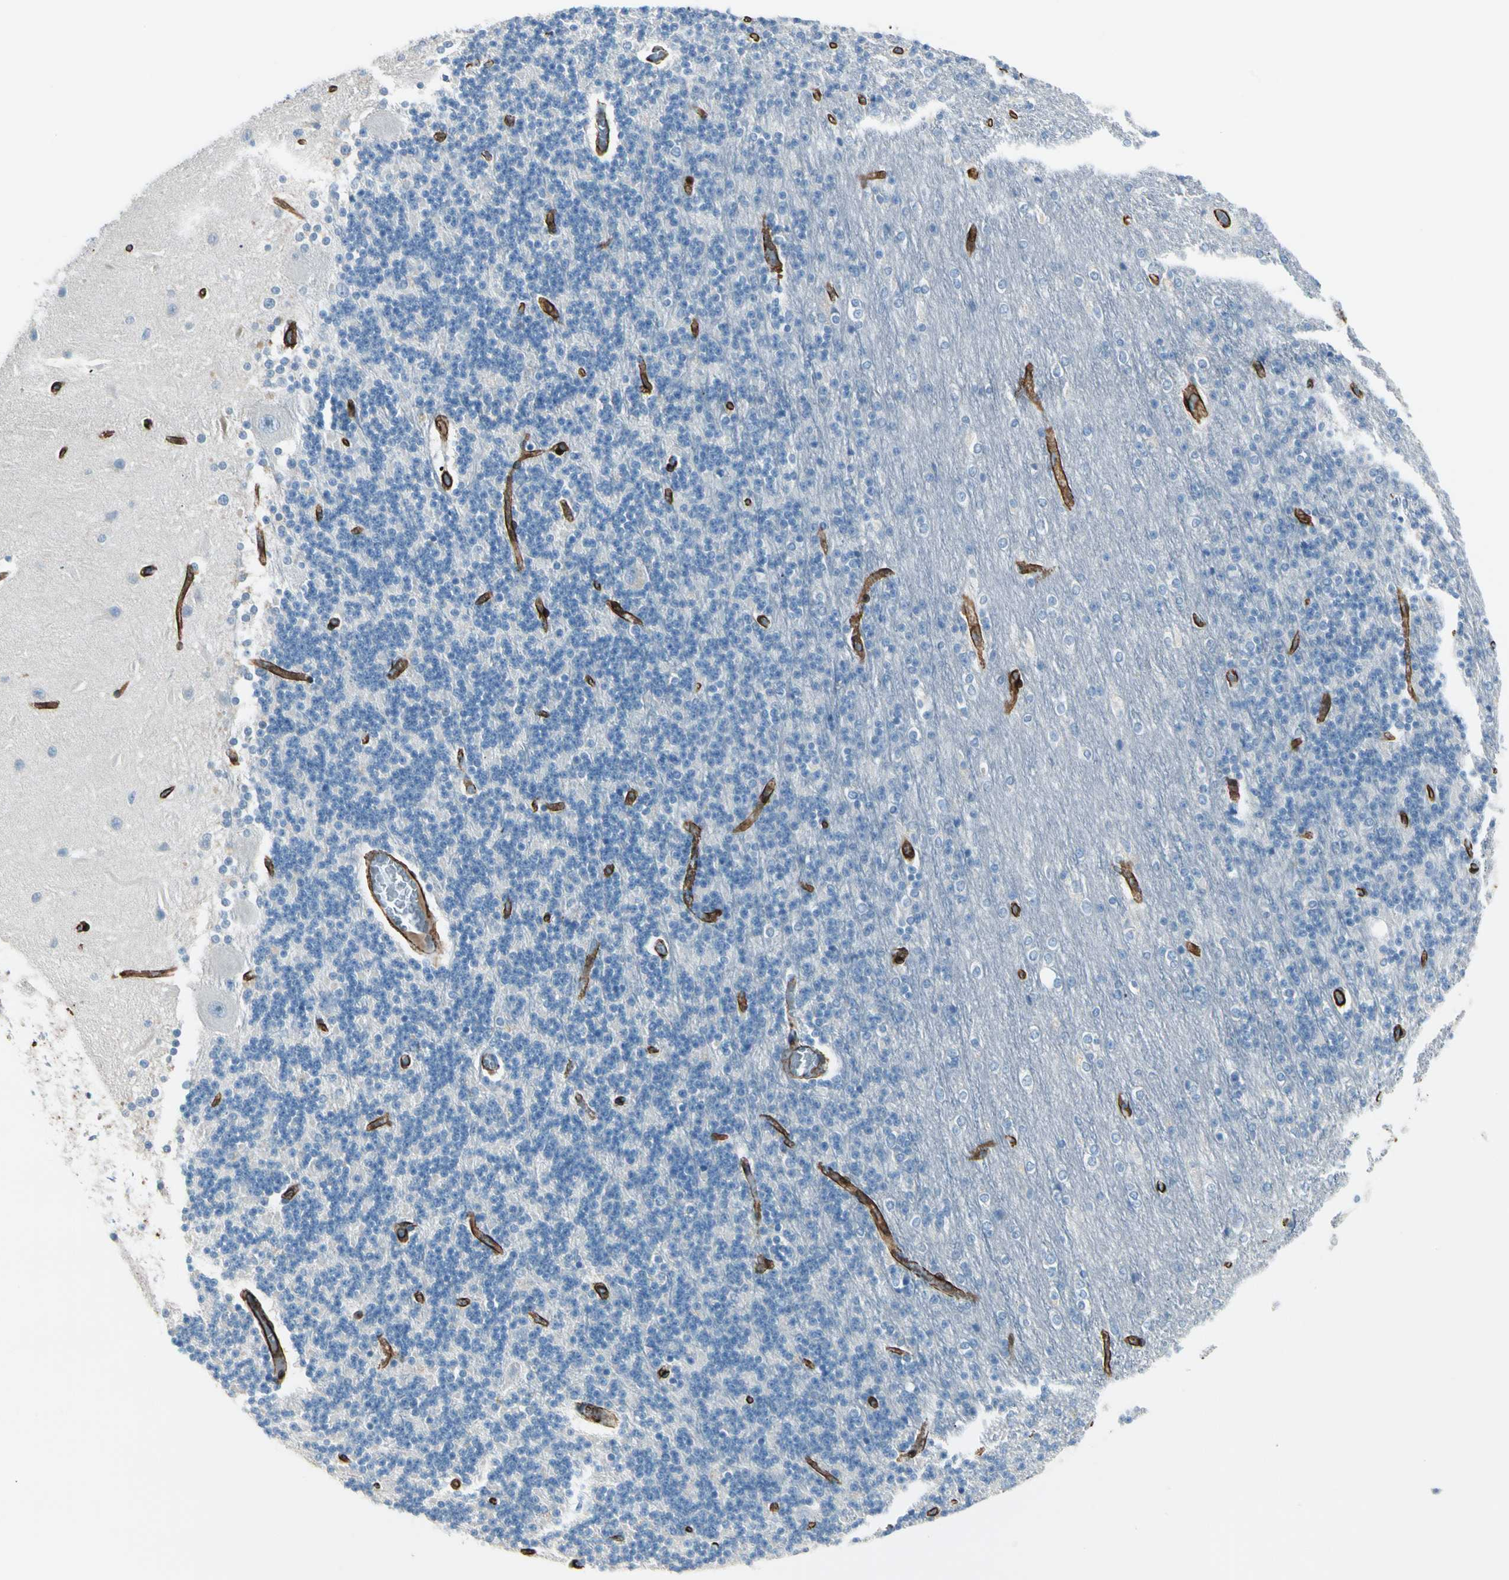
{"staining": {"intensity": "negative", "quantity": "none", "location": "none"}, "tissue": "cerebellum", "cell_type": "Cells in granular layer", "image_type": "normal", "snomed": [{"axis": "morphology", "description": "Normal tissue, NOS"}, {"axis": "topography", "description": "Cerebellum"}], "caption": "Protein analysis of normal cerebellum exhibits no significant expression in cells in granular layer. The staining was performed using DAB to visualize the protein expression in brown, while the nuclei were stained in blue with hematoxylin (Magnification: 20x).", "gene": "CALD1", "patient": {"sex": "female", "age": 54}}